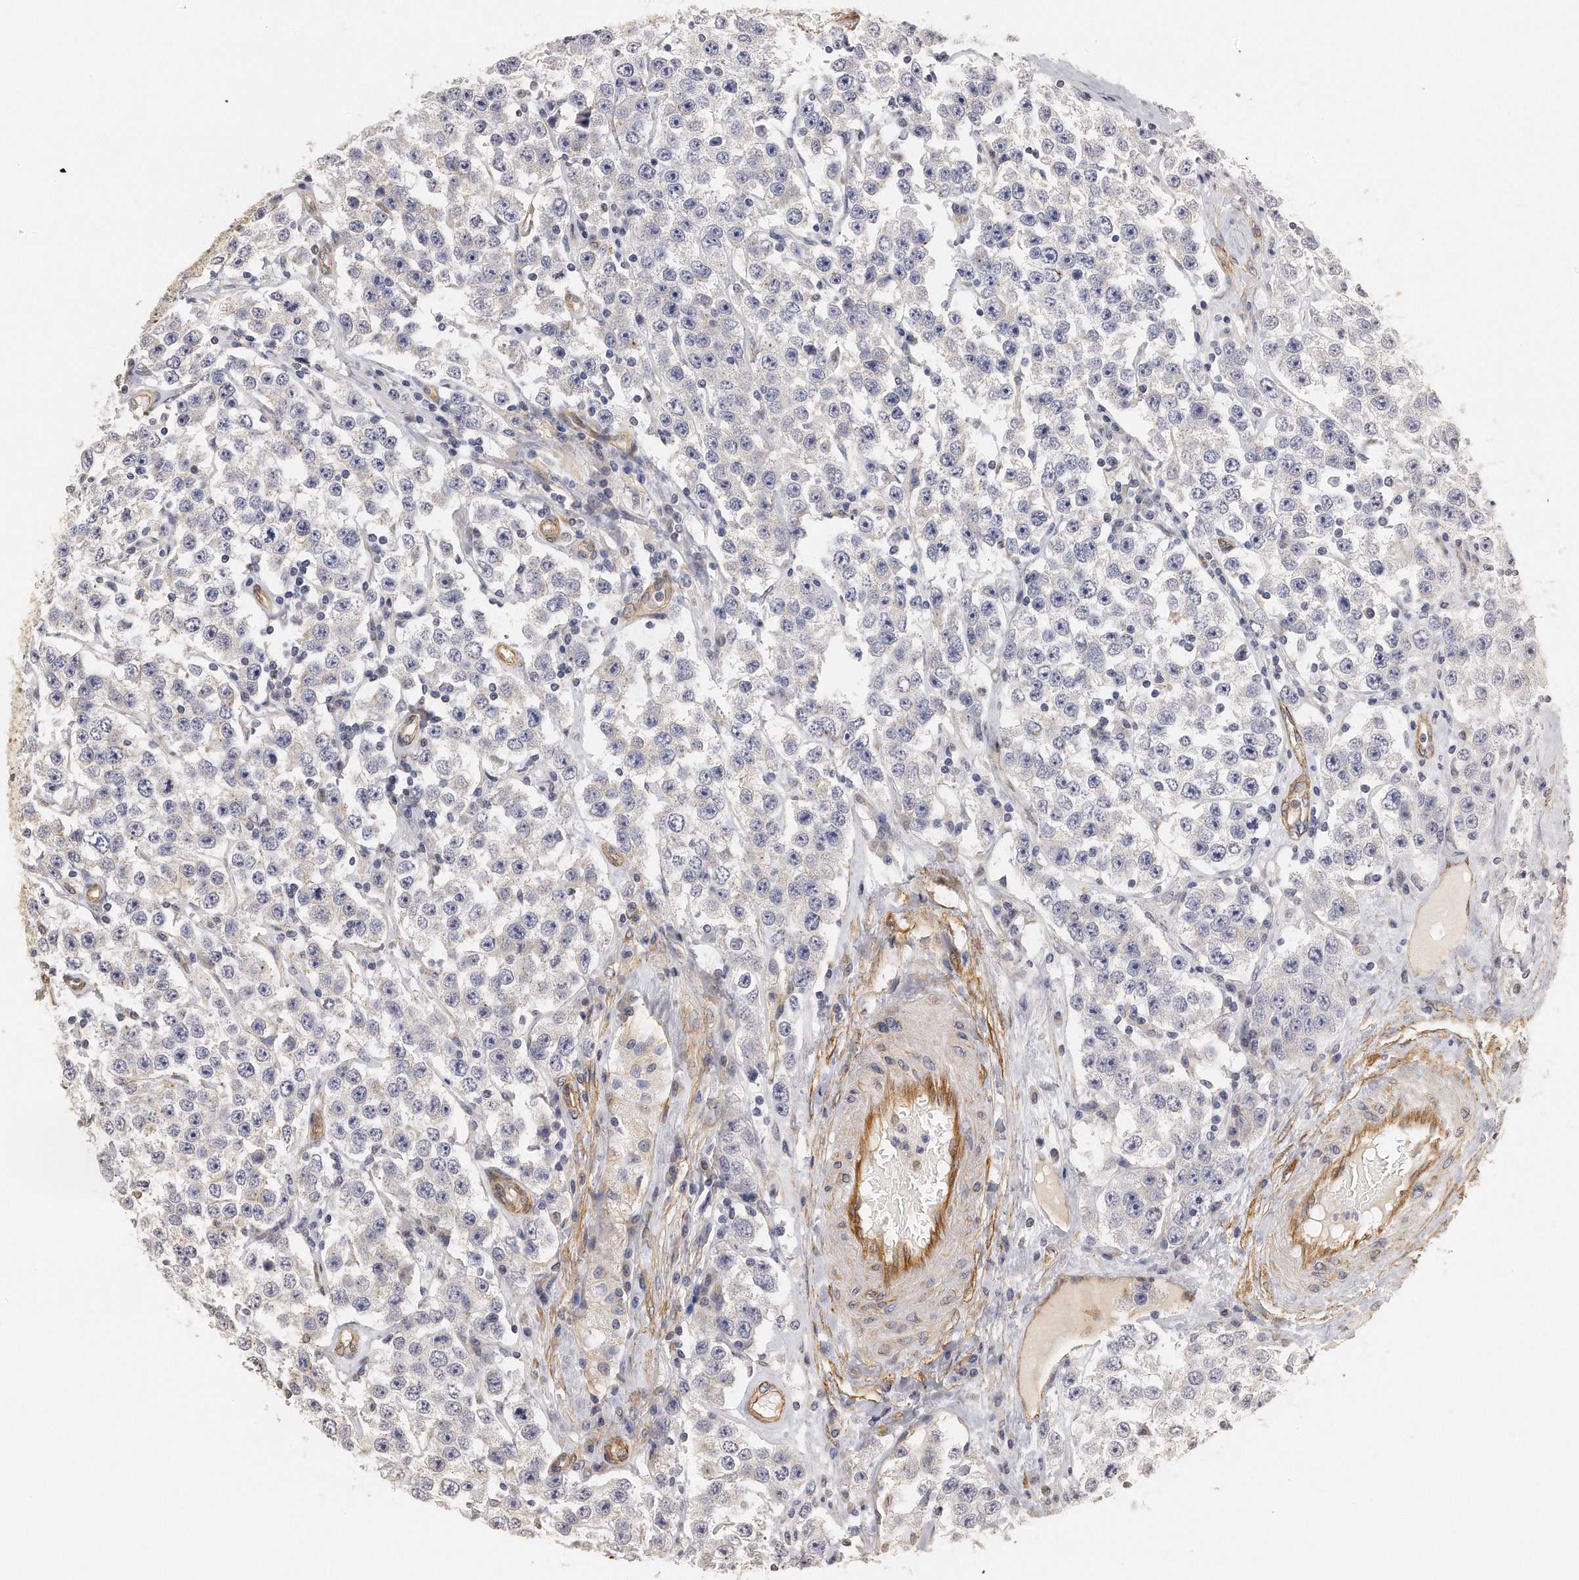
{"staining": {"intensity": "negative", "quantity": "none", "location": "none"}, "tissue": "testis cancer", "cell_type": "Tumor cells", "image_type": "cancer", "snomed": [{"axis": "morphology", "description": "Seminoma, NOS"}, {"axis": "topography", "description": "Testis"}], "caption": "This is an immunohistochemistry (IHC) histopathology image of seminoma (testis). There is no staining in tumor cells.", "gene": "CHST7", "patient": {"sex": "male", "age": 52}}